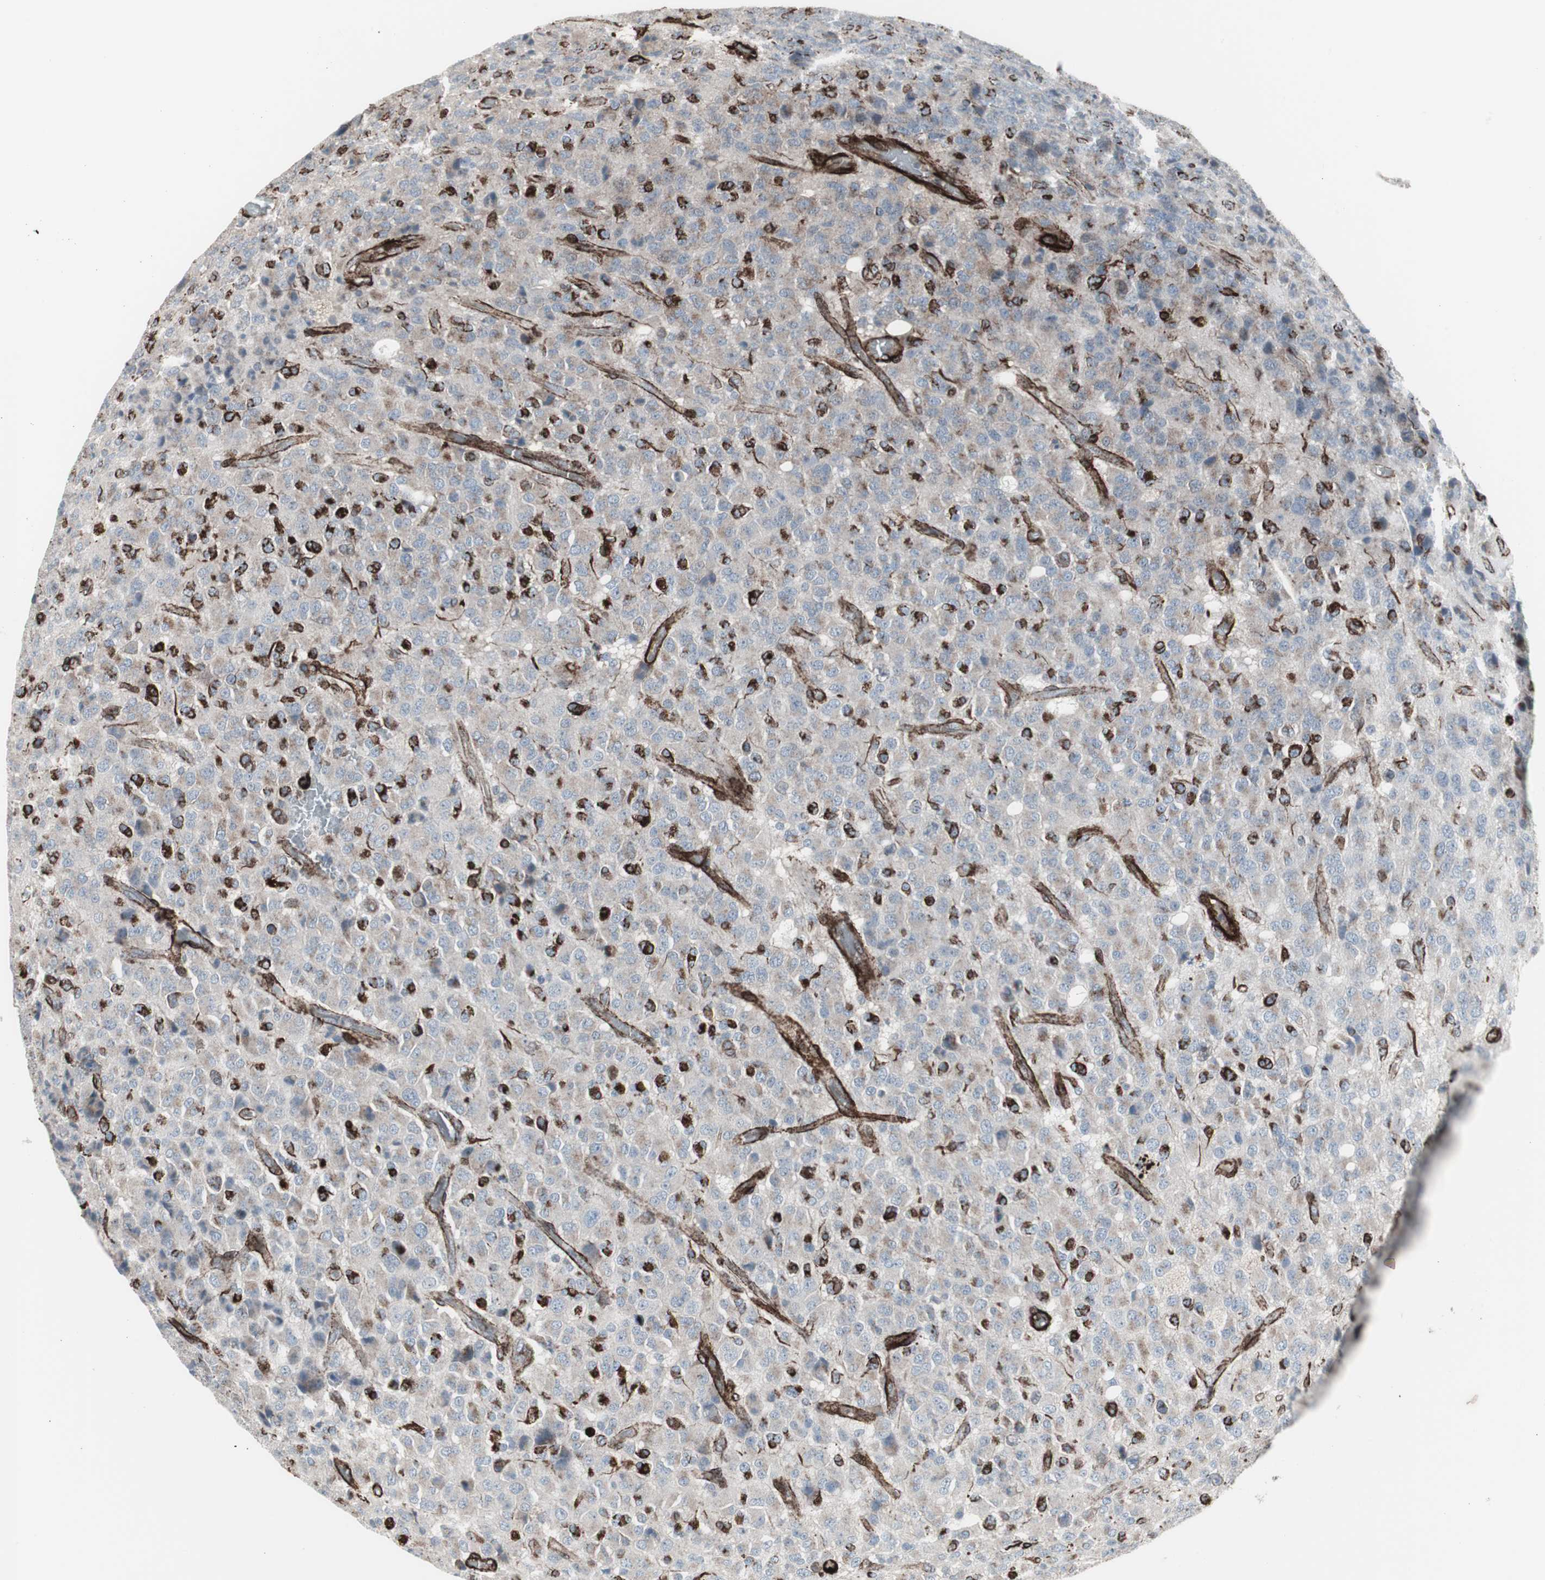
{"staining": {"intensity": "strong", "quantity": "<25%", "location": "cytoplasmic/membranous"}, "tissue": "glioma", "cell_type": "Tumor cells", "image_type": "cancer", "snomed": [{"axis": "morphology", "description": "Glioma, malignant, High grade"}, {"axis": "topography", "description": "pancreas cauda"}], "caption": "Immunohistochemical staining of human high-grade glioma (malignant) exhibits medium levels of strong cytoplasmic/membranous protein expression in about <25% of tumor cells.", "gene": "PDGFA", "patient": {"sex": "male", "age": 60}}